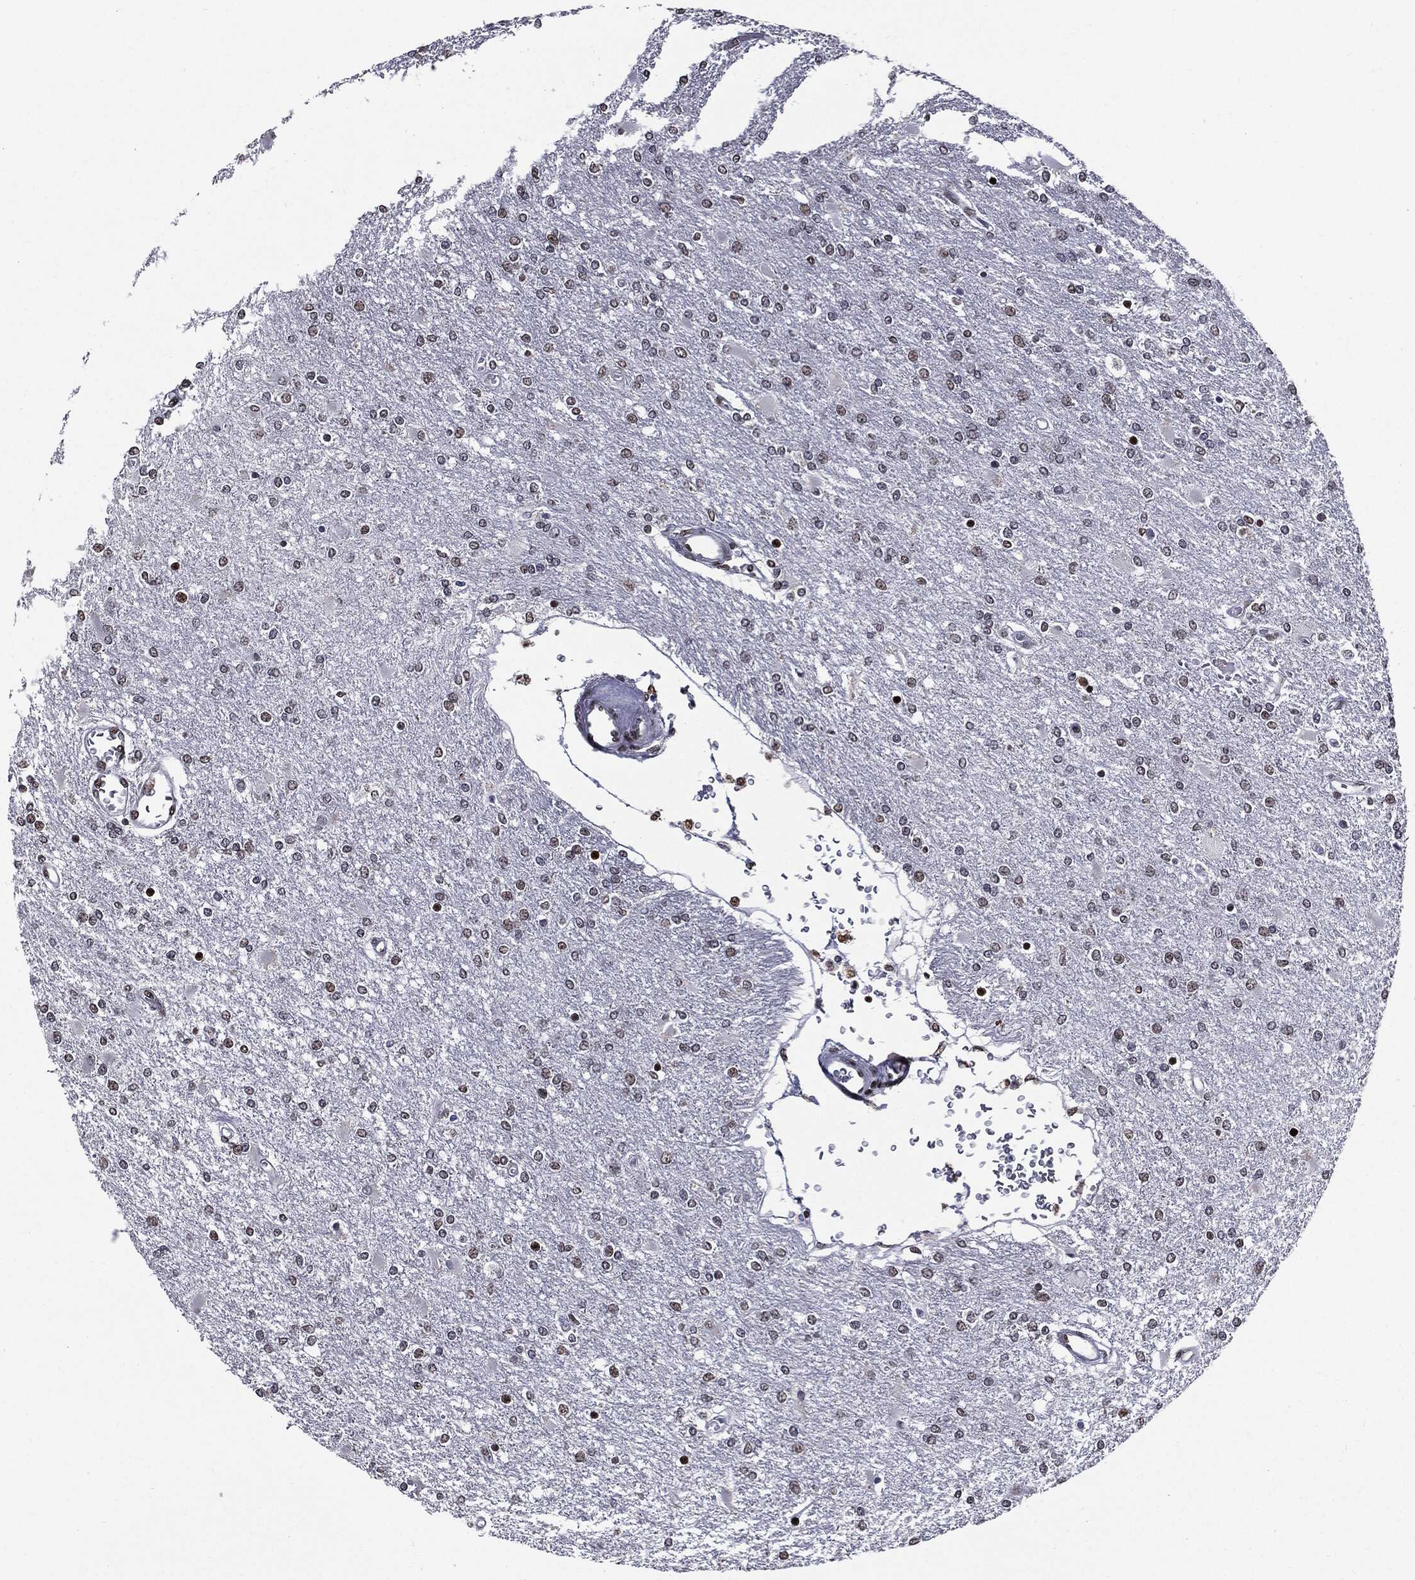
{"staining": {"intensity": "weak", "quantity": "<25%", "location": "nuclear"}, "tissue": "glioma", "cell_type": "Tumor cells", "image_type": "cancer", "snomed": [{"axis": "morphology", "description": "Glioma, malignant, High grade"}, {"axis": "topography", "description": "Cerebral cortex"}], "caption": "There is no significant expression in tumor cells of malignant glioma (high-grade). (Brightfield microscopy of DAB immunohistochemistry (IHC) at high magnification).", "gene": "ZFP91", "patient": {"sex": "male", "age": 79}}